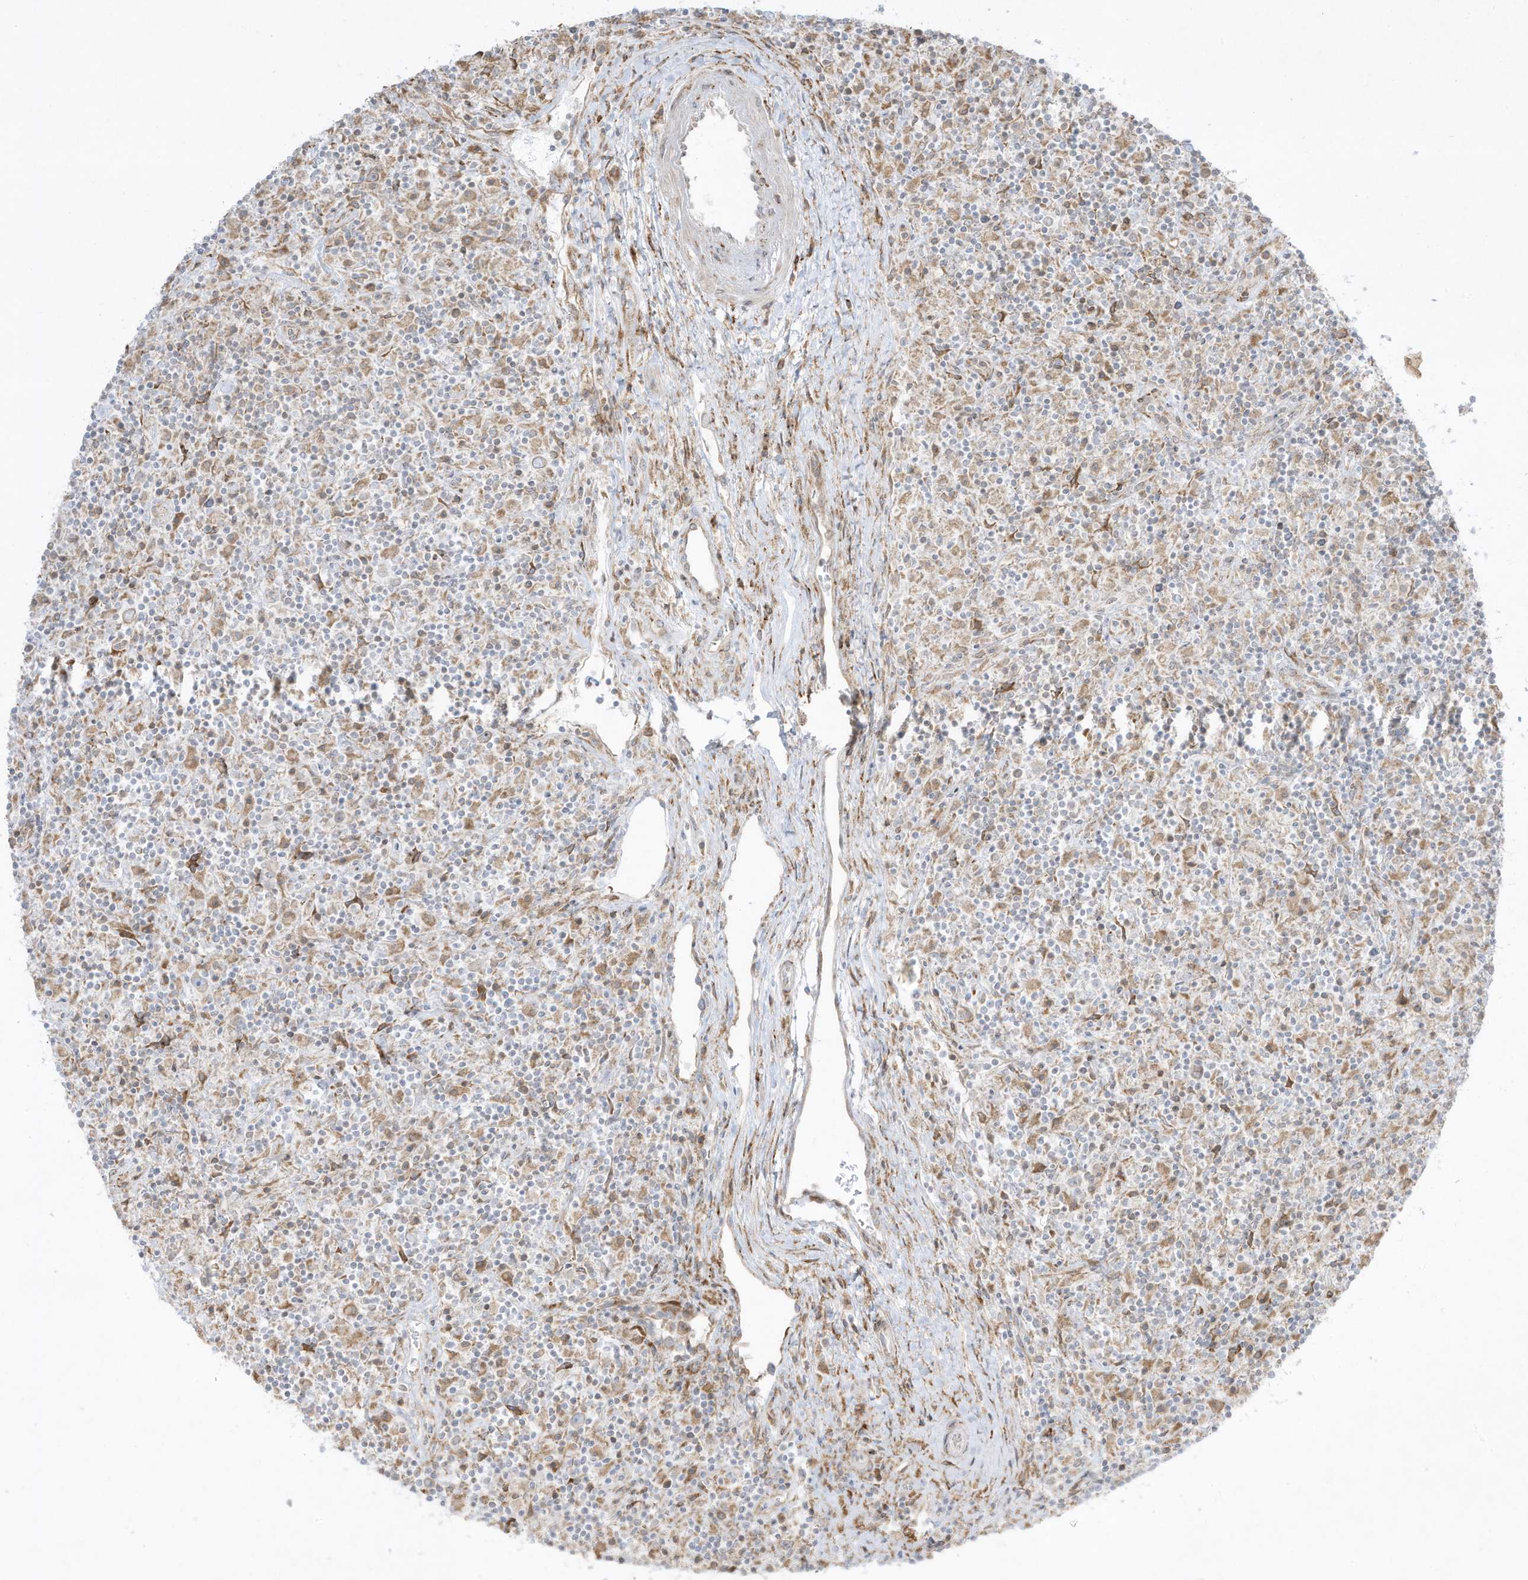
{"staining": {"intensity": "weak", "quantity": "25%-75%", "location": "cytoplasmic/membranous"}, "tissue": "lymphoma", "cell_type": "Tumor cells", "image_type": "cancer", "snomed": [{"axis": "morphology", "description": "Hodgkin's disease, NOS"}, {"axis": "topography", "description": "Lymph node"}], "caption": "Hodgkin's disease stained with DAB (3,3'-diaminobenzidine) immunohistochemistry exhibits low levels of weak cytoplasmic/membranous positivity in about 25%-75% of tumor cells. (DAB IHC with brightfield microscopy, high magnification).", "gene": "PTK6", "patient": {"sex": "male", "age": 70}}